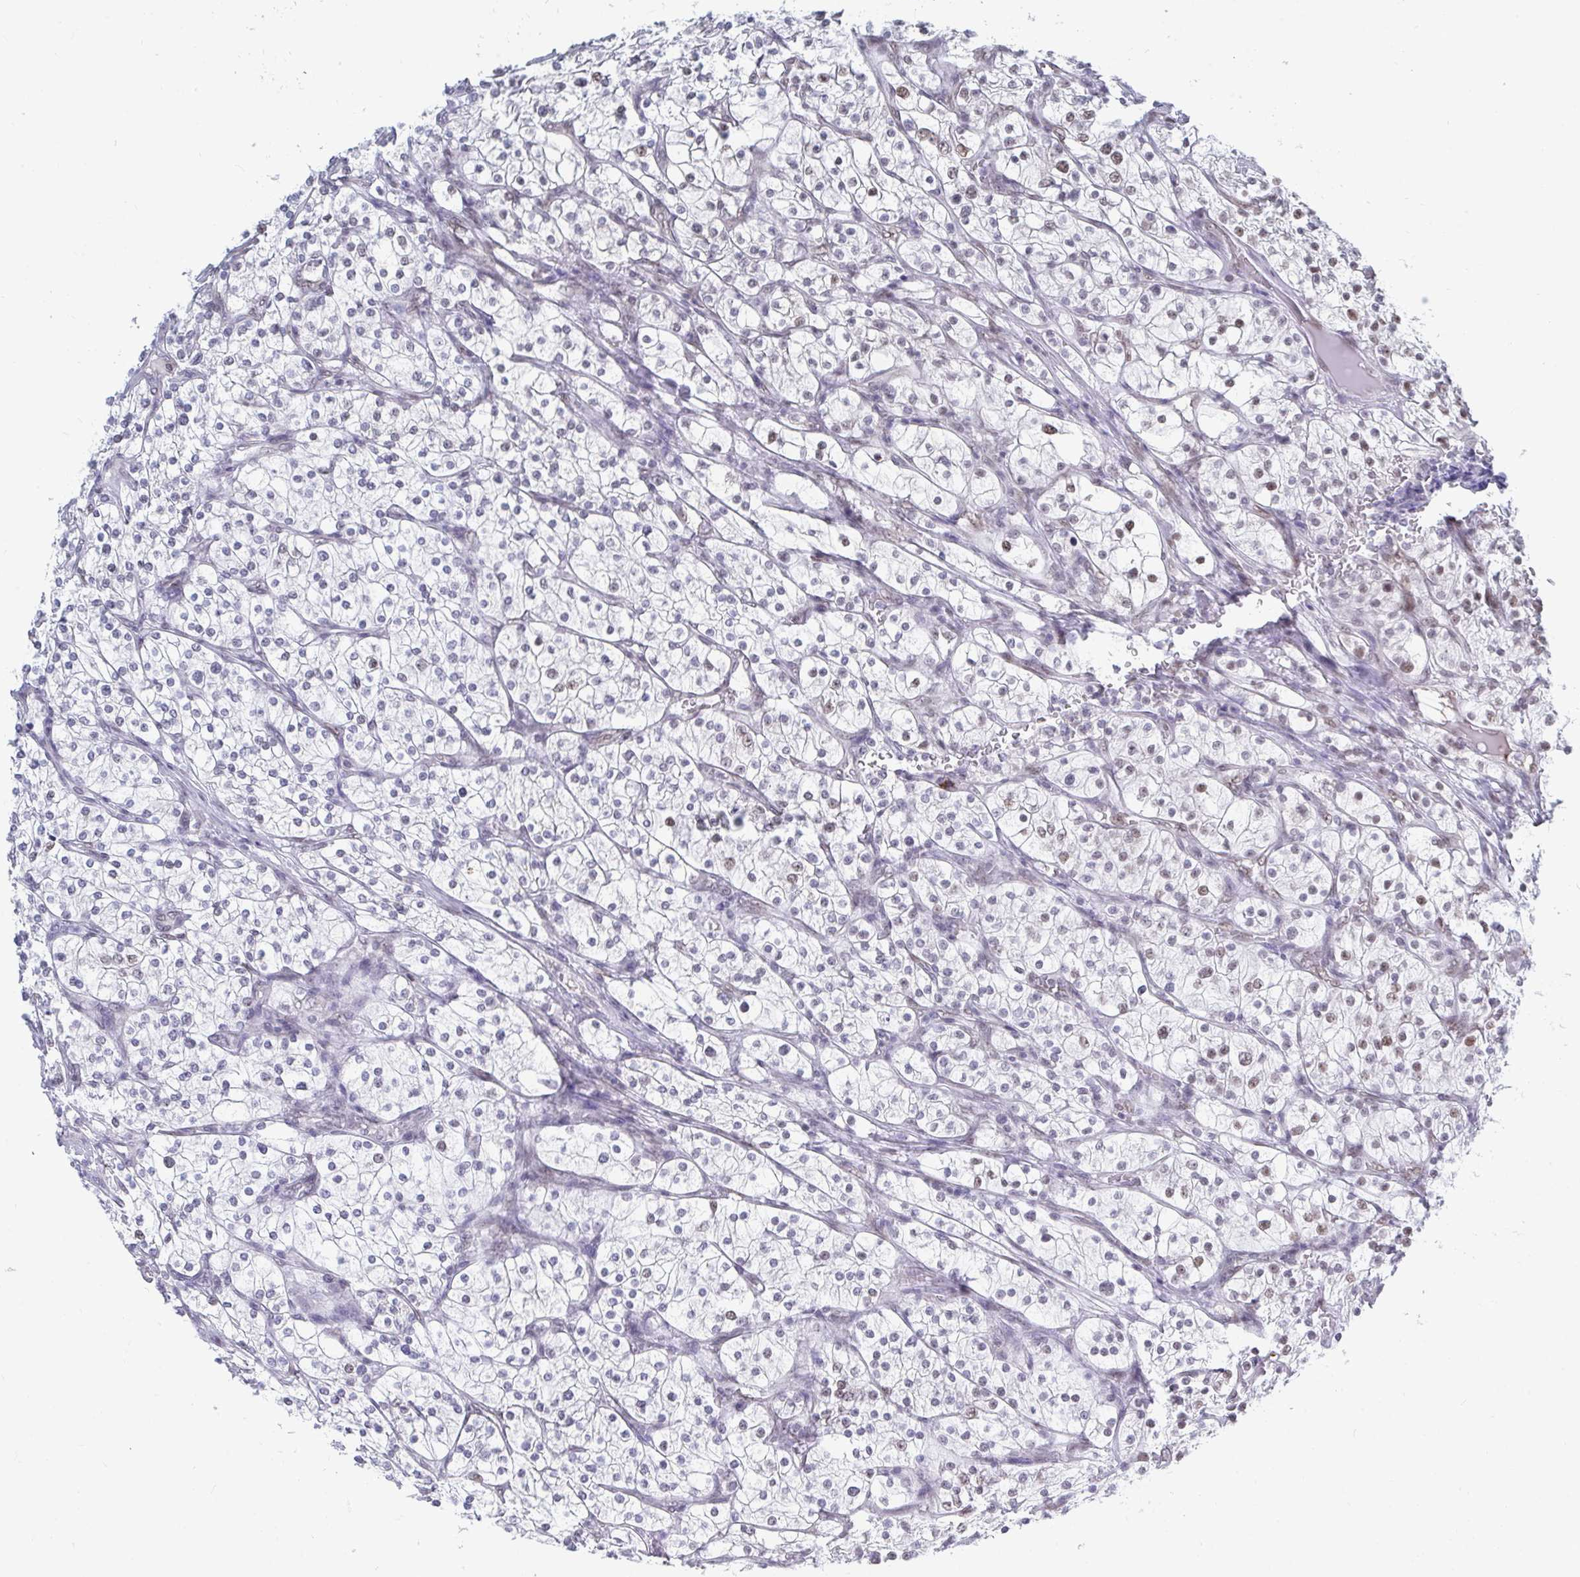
{"staining": {"intensity": "weak", "quantity": "<25%", "location": "nuclear"}, "tissue": "renal cancer", "cell_type": "Tumor cells", "image_type": "cancer", "snomed": [{"axis": "morphology", "description": "Adenocarcinoma, NOS"}, {"axis": "topography", "description": "Kidney"}], "caption": "Tumor cells show no significant protein positivity in adenocarcinoma (renal).", "gene": "TRIP12", "patient": {"sex": "male", "age": 80}}